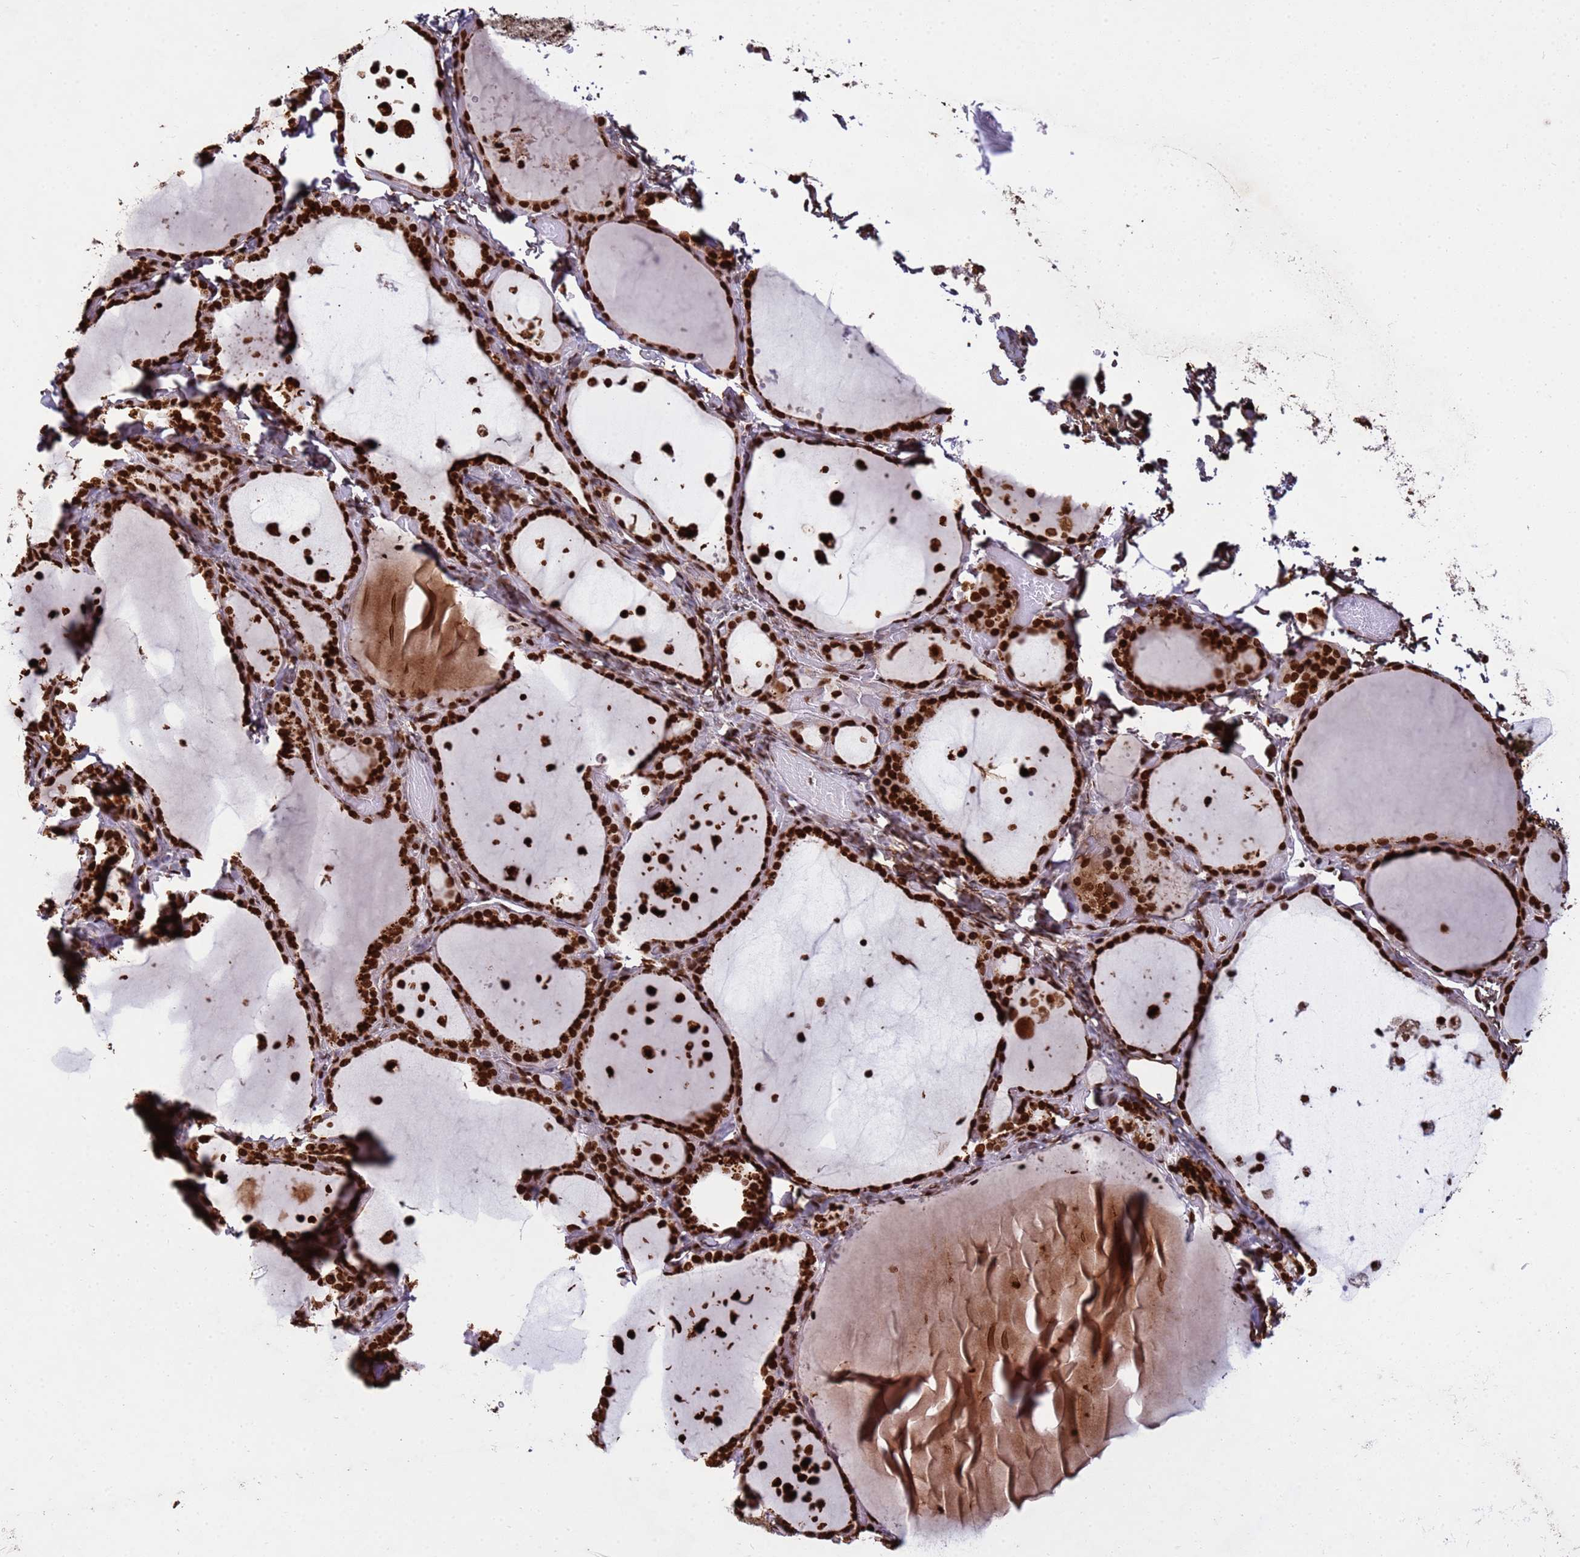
{"staining": {"intensity": "strong", "quantity": ">75%", "location": "nuclear"}, "tissue": "thyroid gland", "cell_type": "Glandular cells", "image_type": "normal", "snomed": [{"axis": "morphology", "description": "Normal tissue, NOS"}, {"axis": "topography", "description": "Thyroid gland"}], "caption": "A brown stain highlights strong nuclear positivity of a protein in glandular cells of normal thyroid gland. The protein is shown in brown color, while the nuclei are stained blue.", "gene": "H3", "patient": {"sex": "female", "age": 44}}